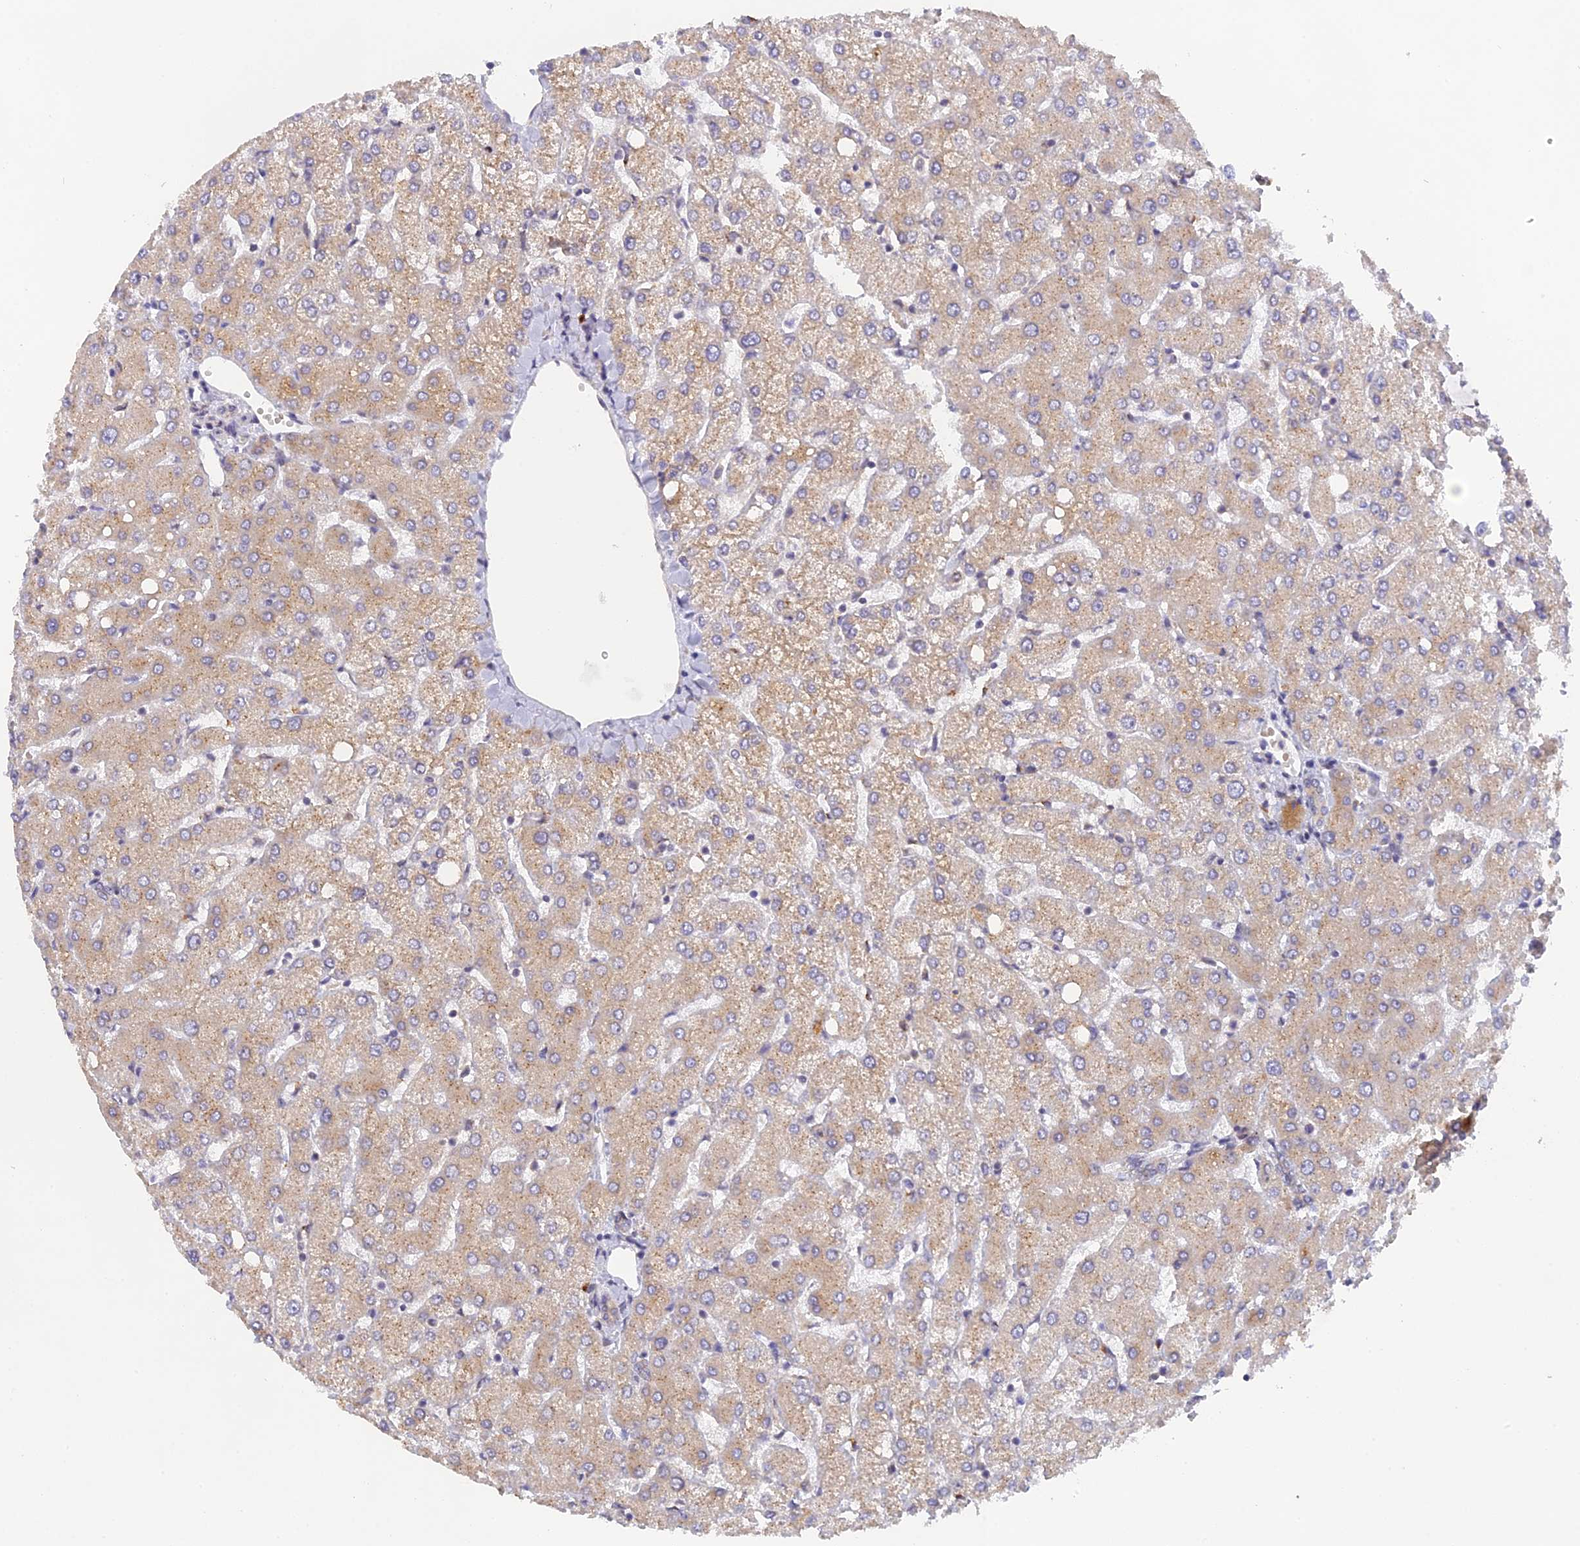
{"staining": {"intensity": "negative", "quantity": "none", "location": "none"}, "tissue": "liver", "cell_type": "Cholangiocytes", "image_type": "normal", "snomed": [{"axis": "morphology", "description": "Normal tissue, NOS"}, {"axis": "topography", "description": "Liver"}], "caption": "Liver was stained to show a protein in brown. There is no significant staining in cholangiocytes. The staining is performed using DAB brown chromogen with nuclei counter-stained in using hematoxylin.", "gene": "SNX17", "patient": {"sex": "female", "age": 54}}